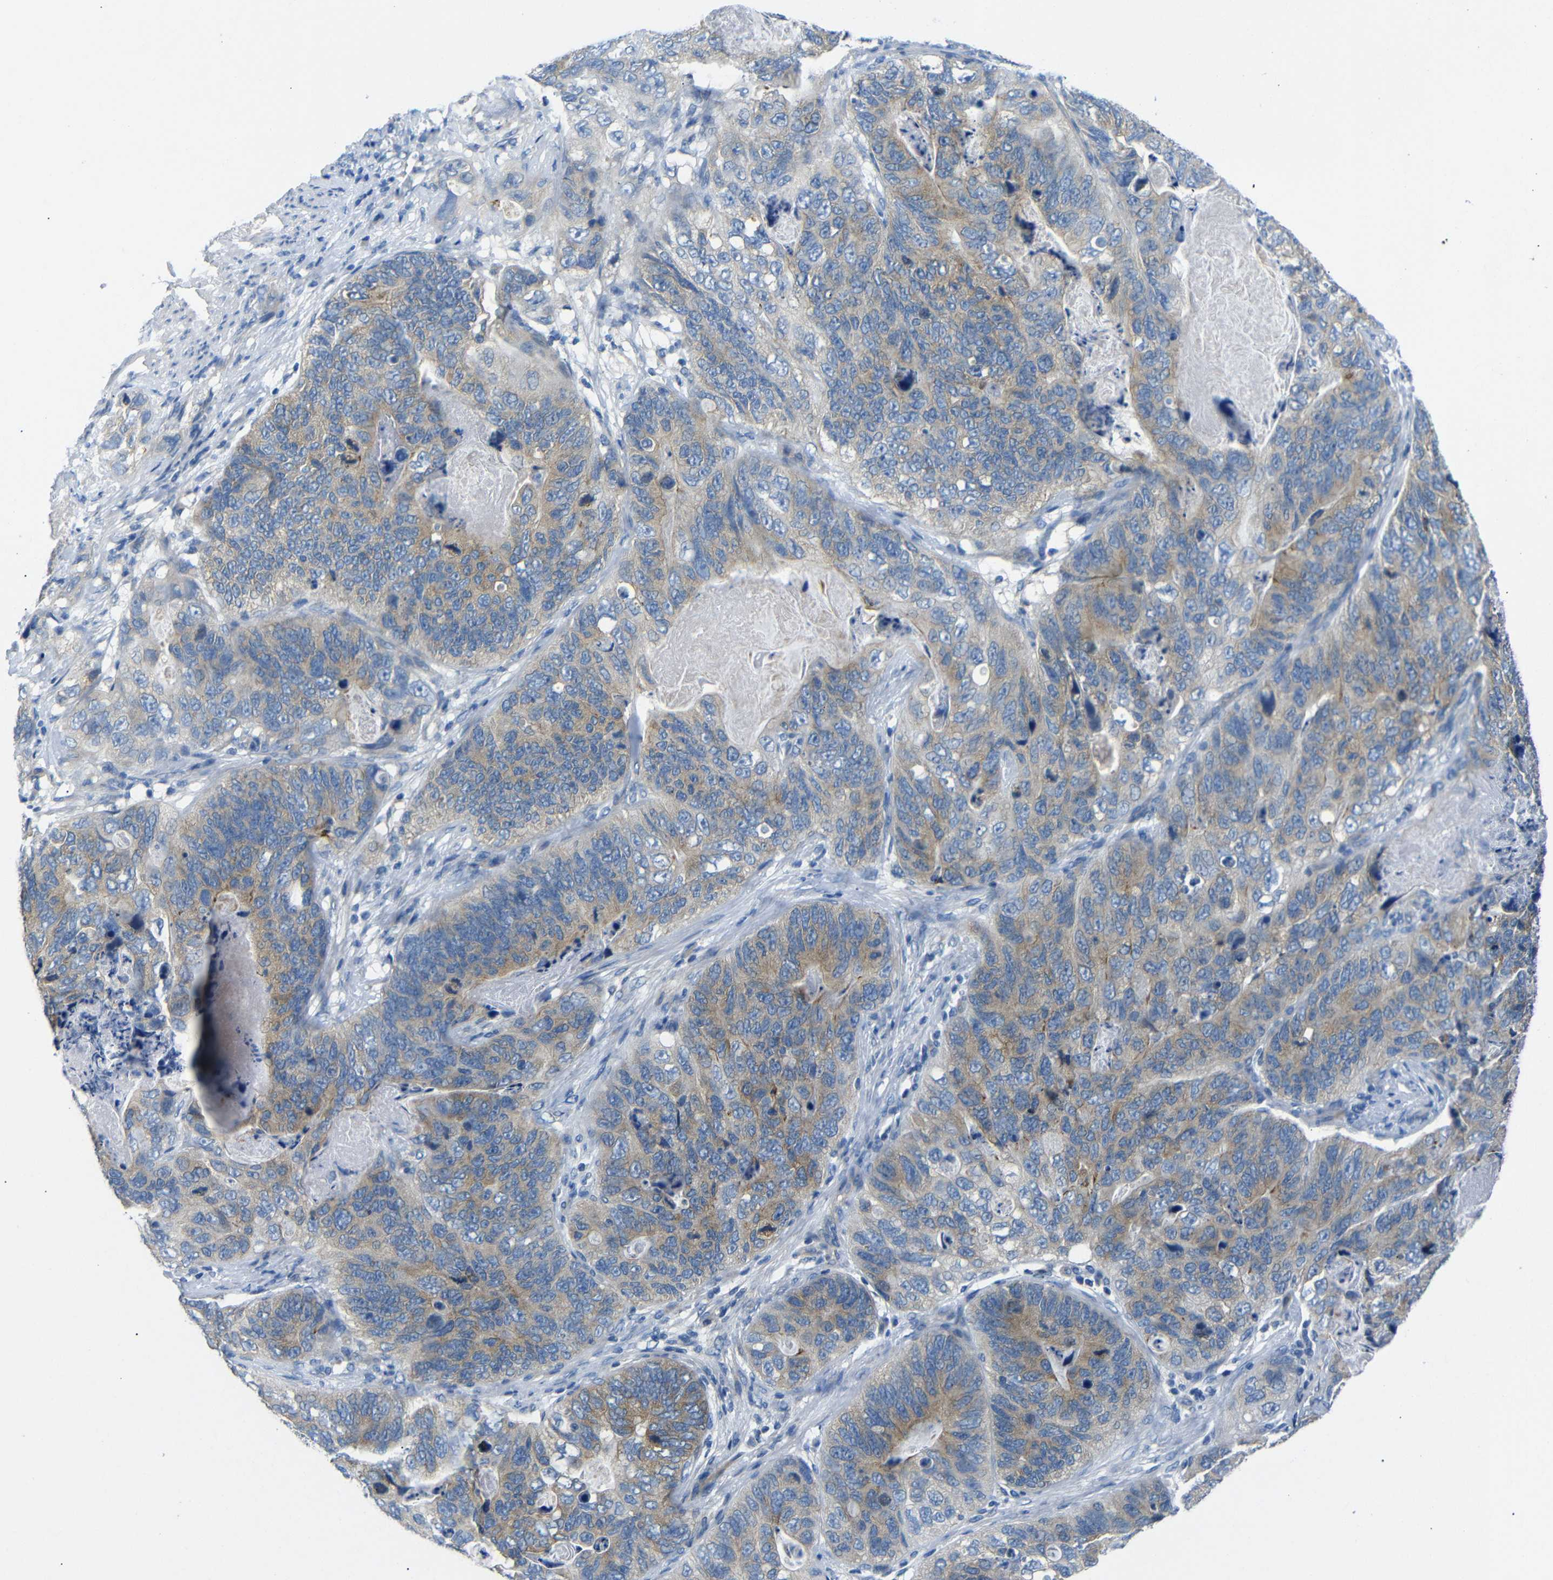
{"staining": {"intensity": "weak", "quantity": ">75%", "location": "cytoplasmic/membranous"}, "tissue": "stomach cancer", "cell_type": "Tumor cells", "image_type": "cancer", "snomed": [{"axis": "morphology", "description": "Adenocarcinoma, NOS"}, {"axis": "topography", "description": "Stomach"}], "caption": "The image reveals a brown stain indicating the presence of a protein in the cytoplasmic/membranous of tumor cells in stomach adenocarcinoma.", "gene": "DCP1A", "patient": {"sex": "female", "age": 89}}